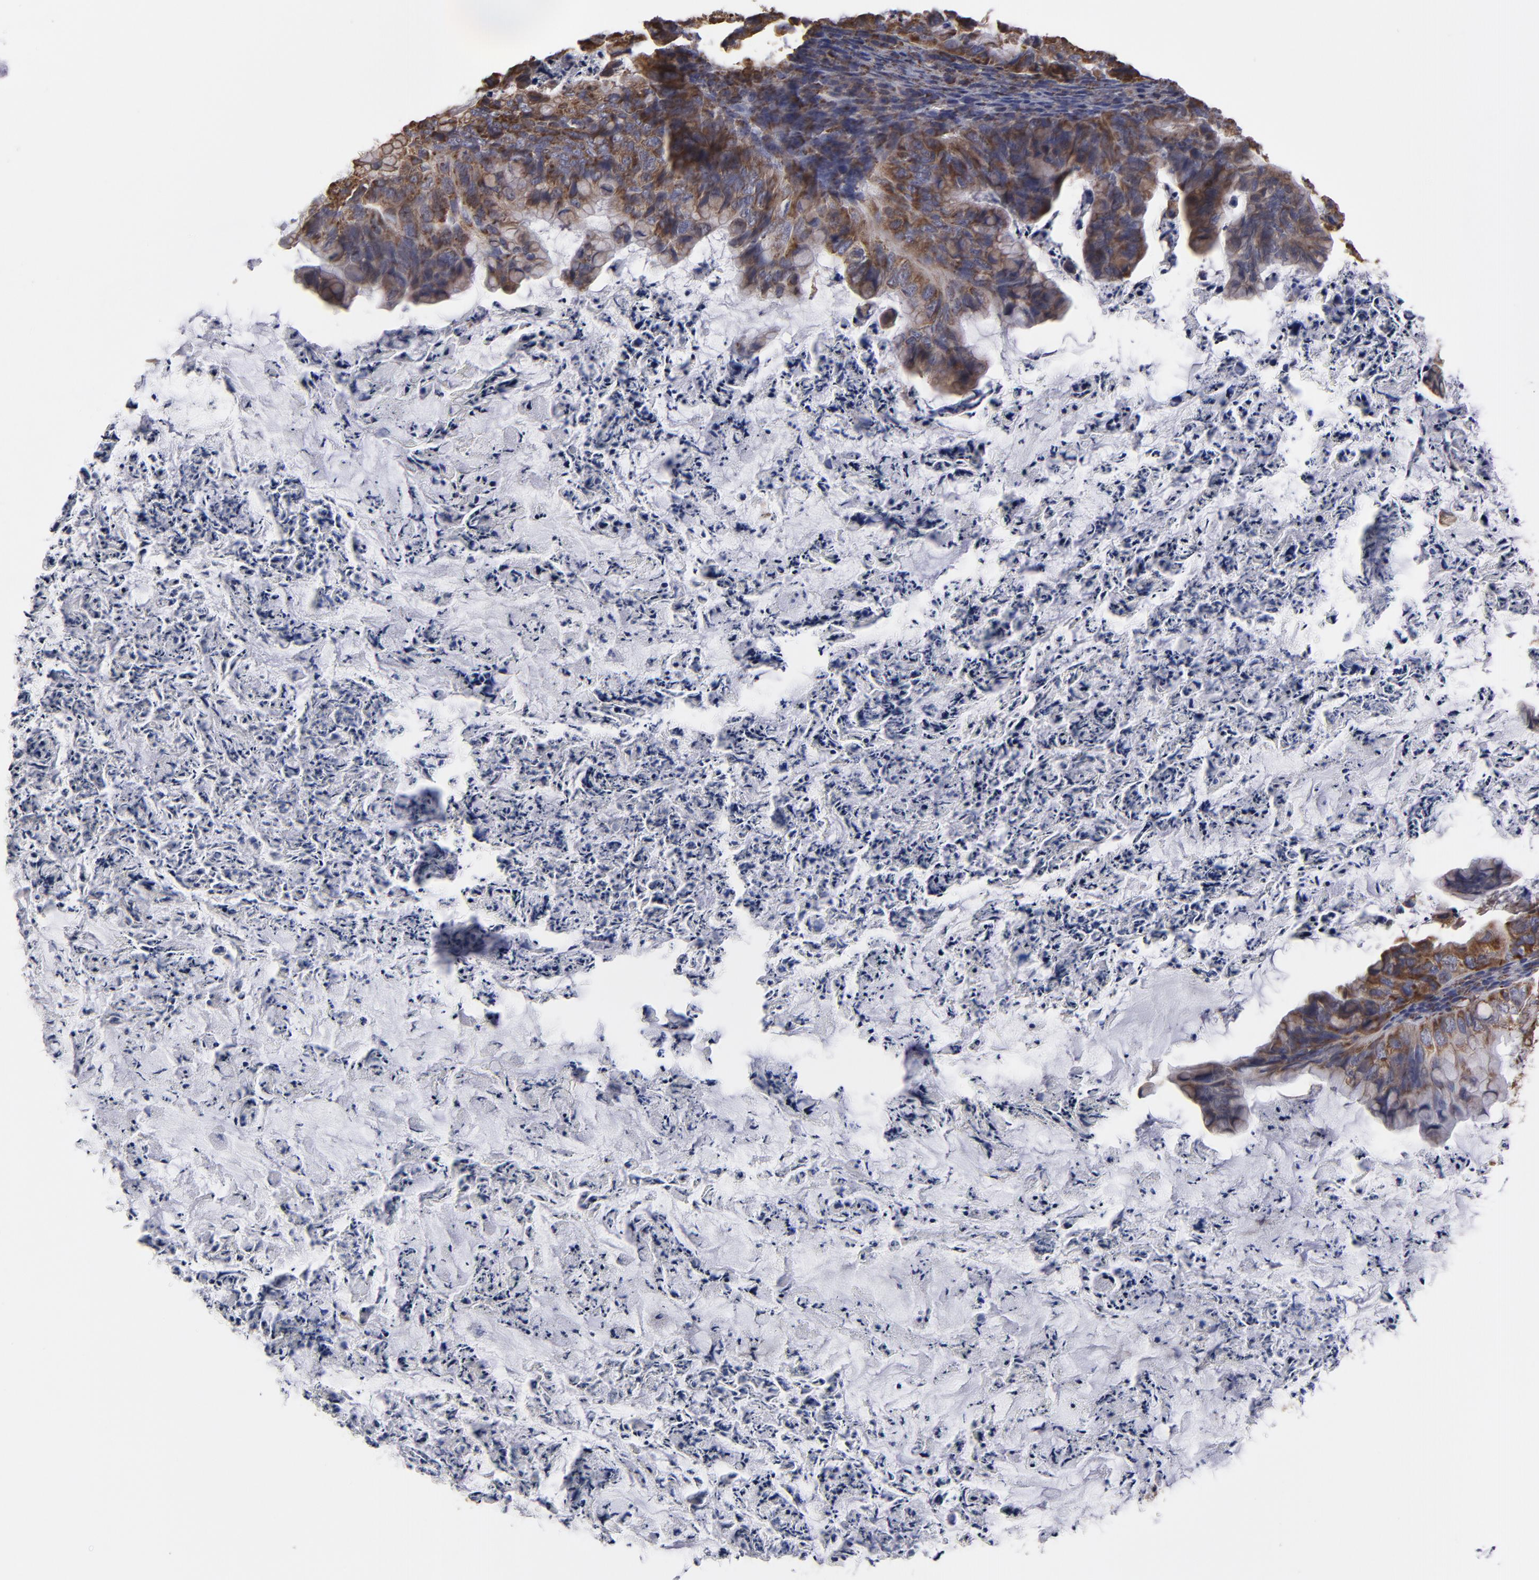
{"staining": {"intensity": "strong", "quantity": ">75%", "location": "cytoplasmic/membranous"}, "tissue": "ovarian cancer", "cell_type": "Tumor cells", "image_type": "cancer", "snomed": [{"axis": "morphology", "description": "Cystadenocarcinoma, mucinous, NOS"}, {"axis": "topography", "description": "Ovary"}], "caption": "DAB immunohistochemical staining of human ovarian cancer demonstrates strong cytoplasmic/membranous protein expression in approximately >75% of tumor cells.", "gene": "SND1", "patient": {"sex": "female", "age": 36}}